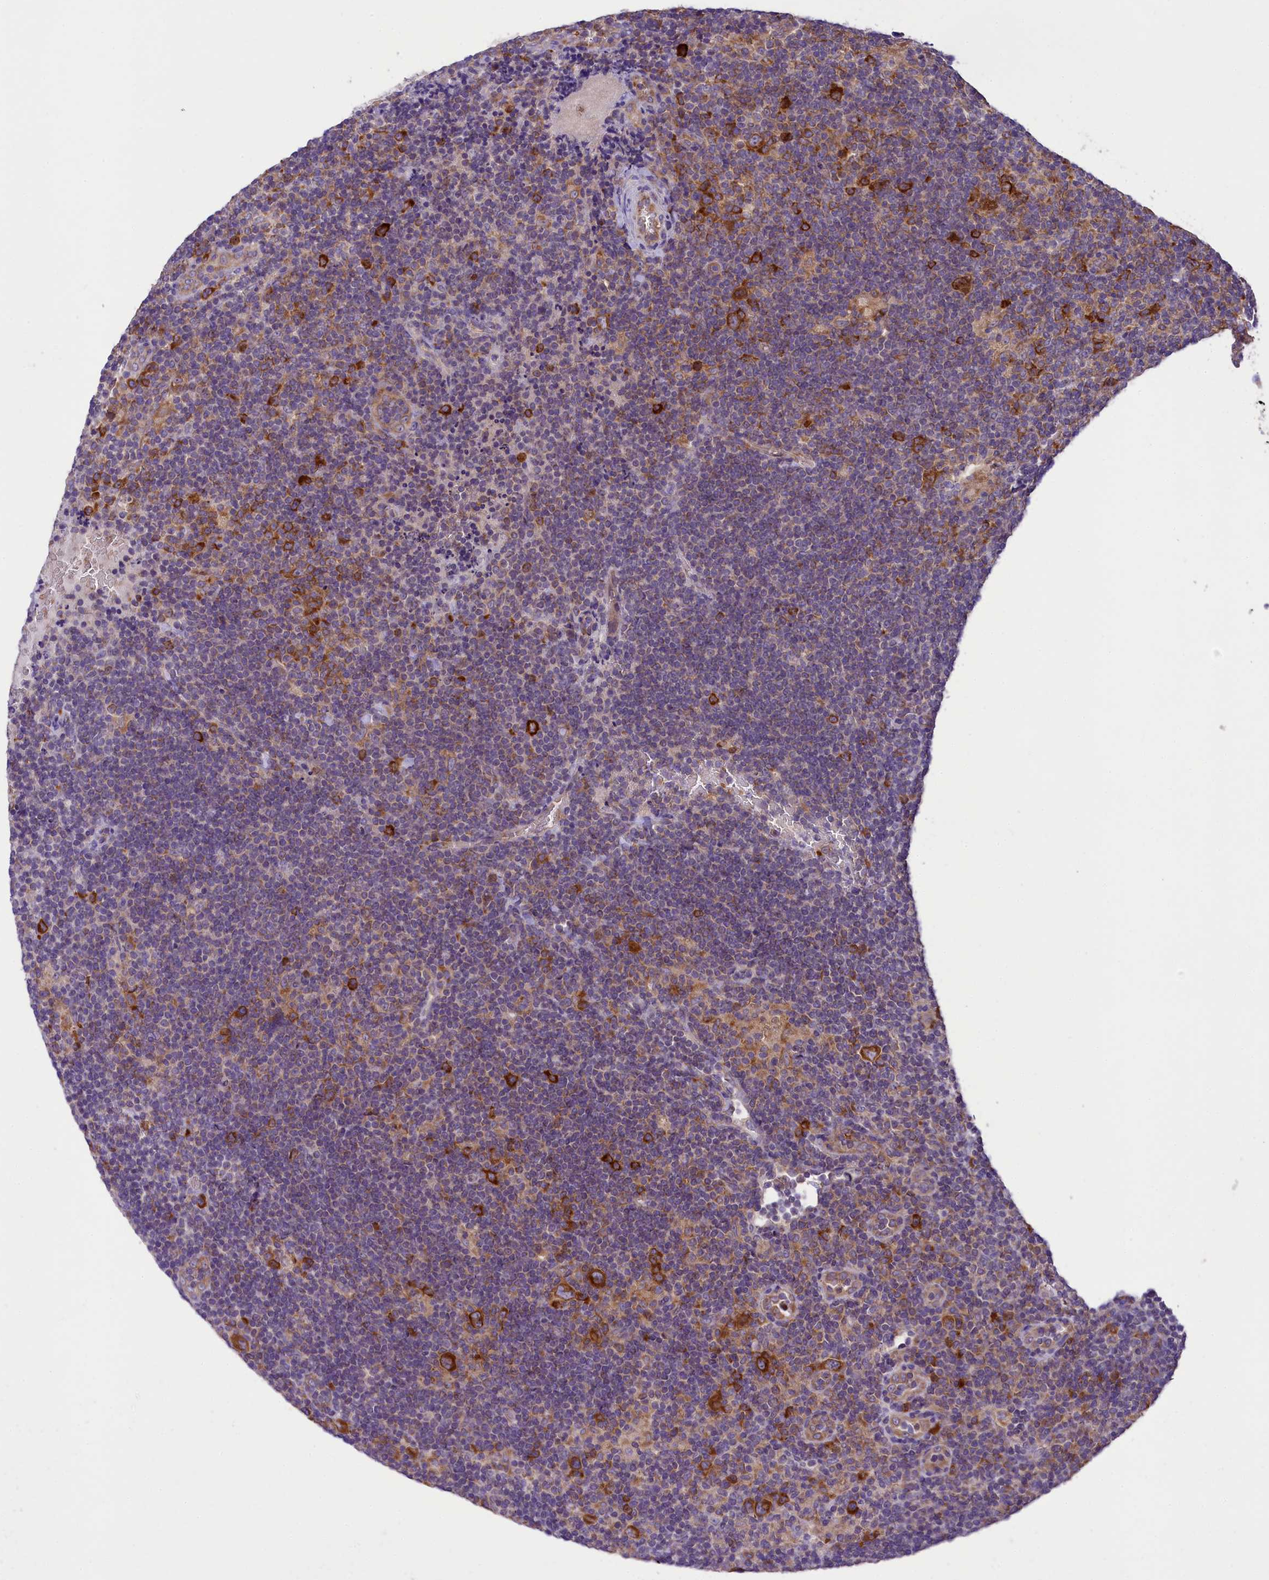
{"staining": {"intensity": "strong", "quantity": ">75%", "location": "cytoplasmic/membranous"}, "tissue": "lymphoma", "cell_type": "Tumor cells", "image_type": "cancer", "snomed": [{"axis": "morphology", "description": "Hodgkin's disease, NOS"}, {"axis": "topography", "description": "Lymph node"}], "caption": "IHC histopathology image of neoplastic tissue: Hodgkin's disease stained using immunohistochemistry (IHC) shows high levels of strong protein expression localized specifically in the cytoplasmic/membranous of tumor cells, appearing as a cytoplasmic/membranous brown color.", "gene": "LARP4", "patient": {"sex": "female", "age": 57}}